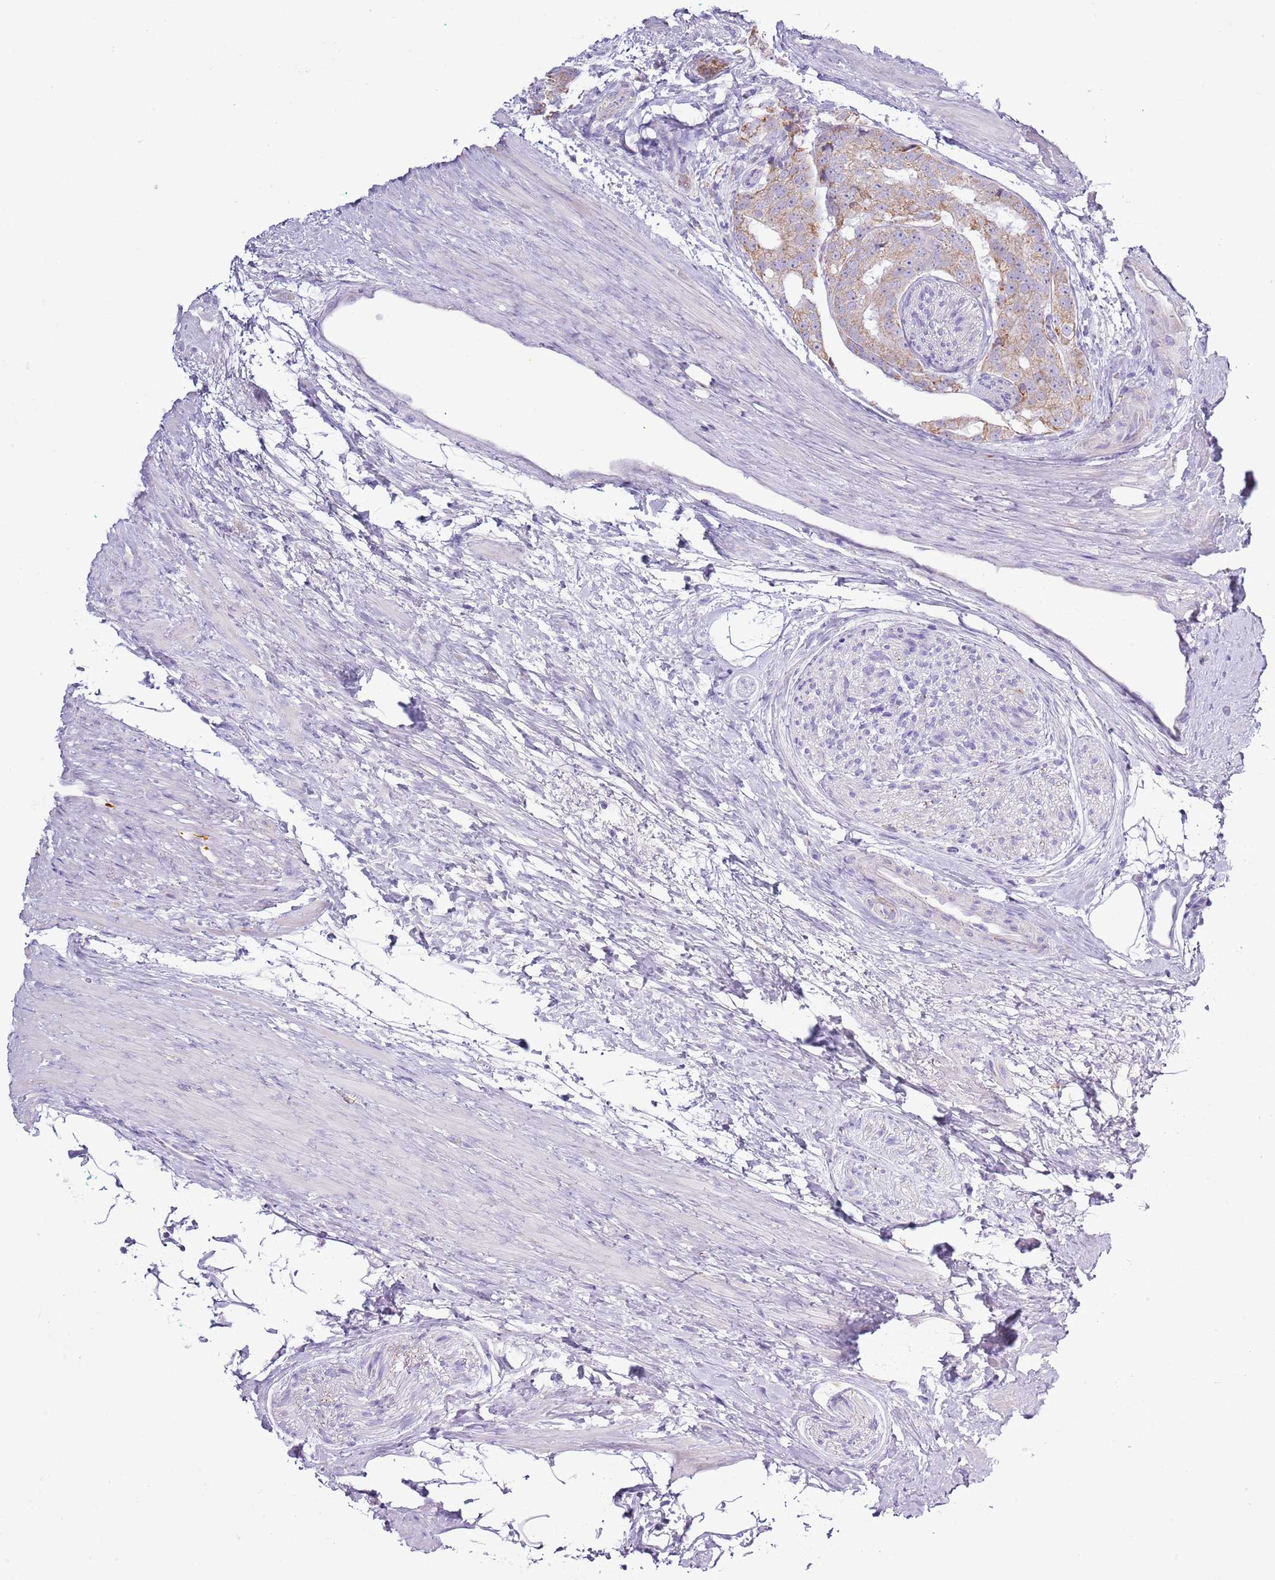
{"staining": {"intensity": "moderate", "quantity": "25%-75%", "location": "cytoplasmic/membranous"}, "tissue": "prostate cancer", "cell_type": "Tumor cells", "image_type": "cancer", "snomed": [{"axis": "morphology", "description": "Adenocarcinoma, High grade"}, {"axis": "topography", "description": "Prostate"}], "caption": "Protein staining demonstrates moderate cytoplasmic/membranous expression in approximately 25%-75% of tumor cells in prostate cancer.", "gene": "SLC23A1", "patient": {"sex": "male", "age": 49}}